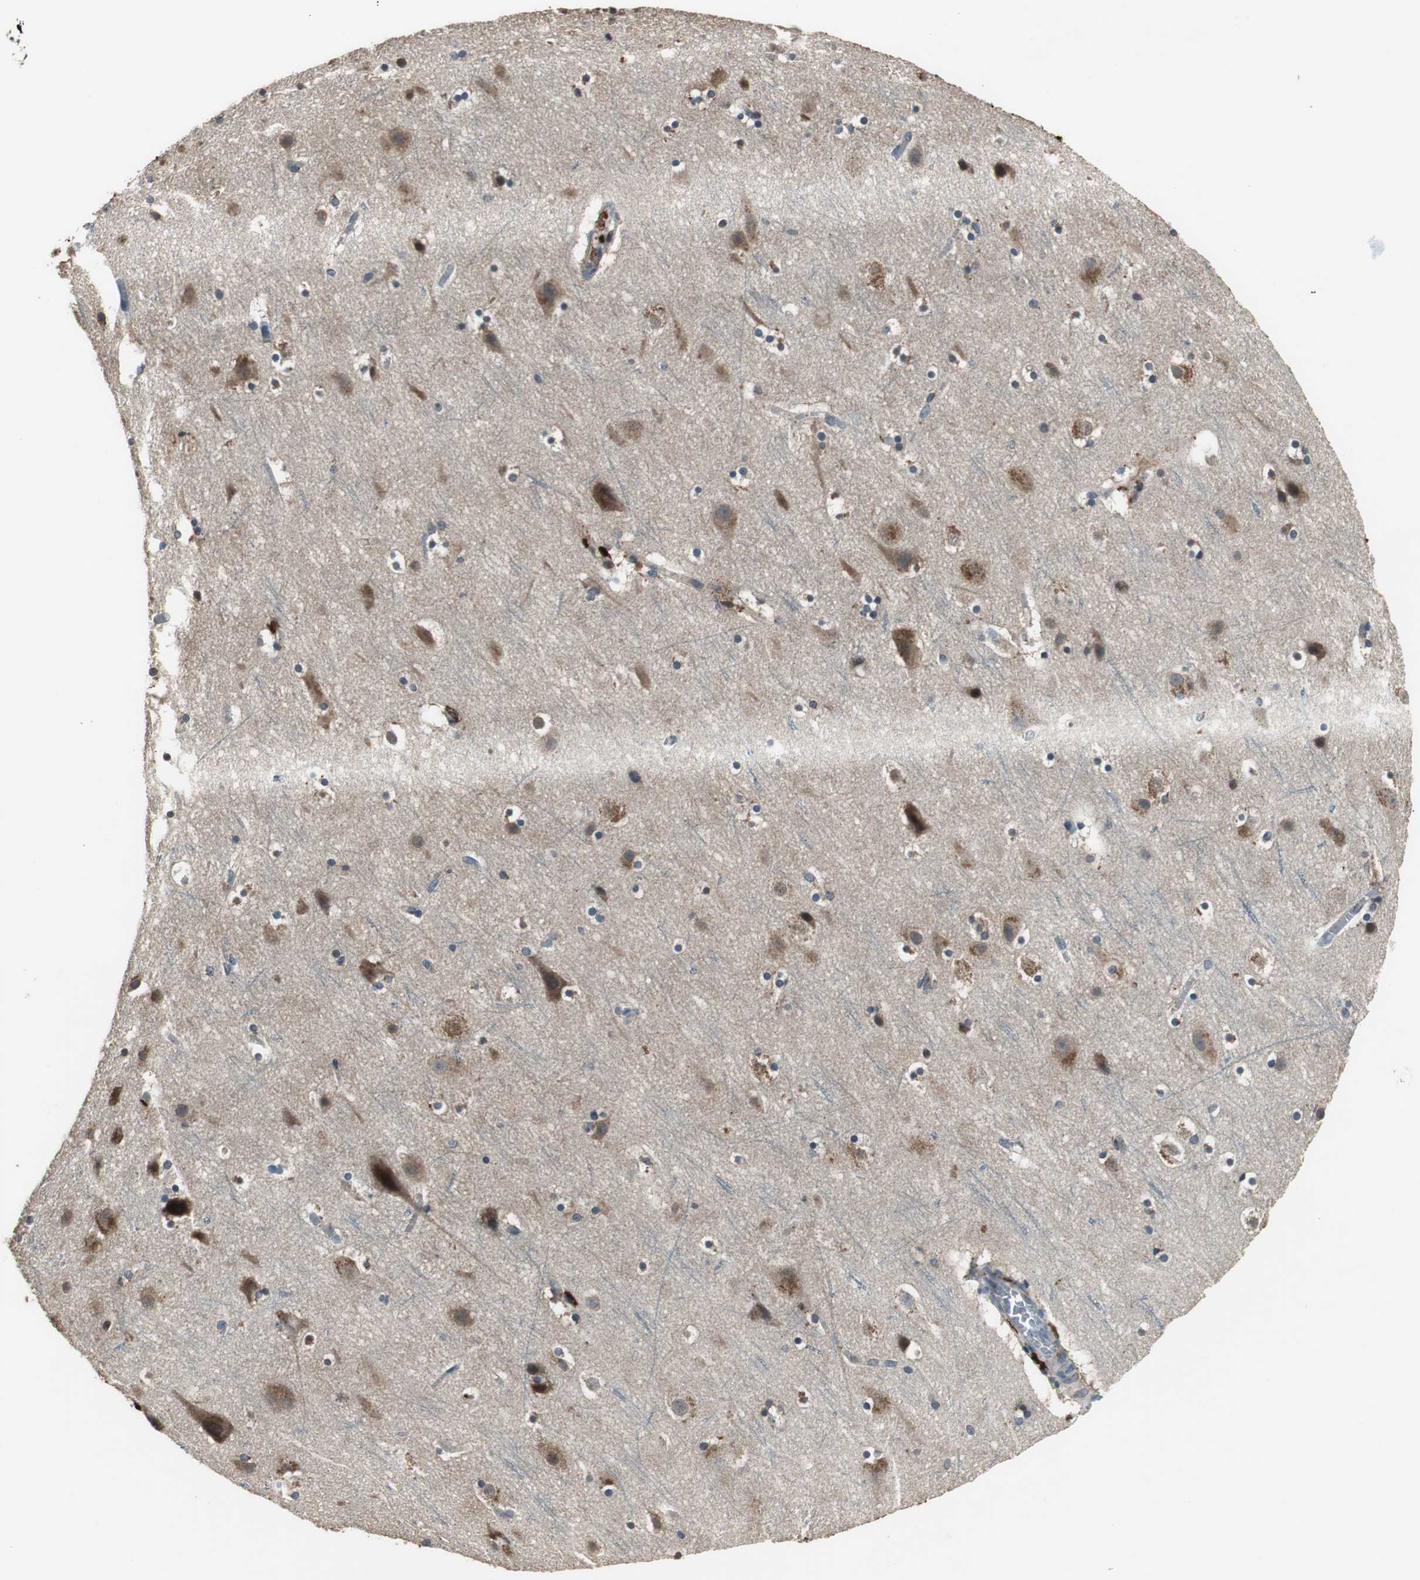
{"staining": {"intensity": "negative", "quantity": "none", "location": "none"}, "tissue": "cerebral cortex", "cell_type": "Endothelial cells", "image_type": "normal", "snomed": [{"axis": "morphology", "description": "Normal tissue, NOS"}, {"axis": "topography", "description": "Cerebral cortex"}], "caption": "IHC histopathology image of unremarkable cerebral cortex stained for a protein (brown), which displays no staining in endothelial cells.", "gene": "PI4KB", "patient": {"sex": "male", "age": 45}}